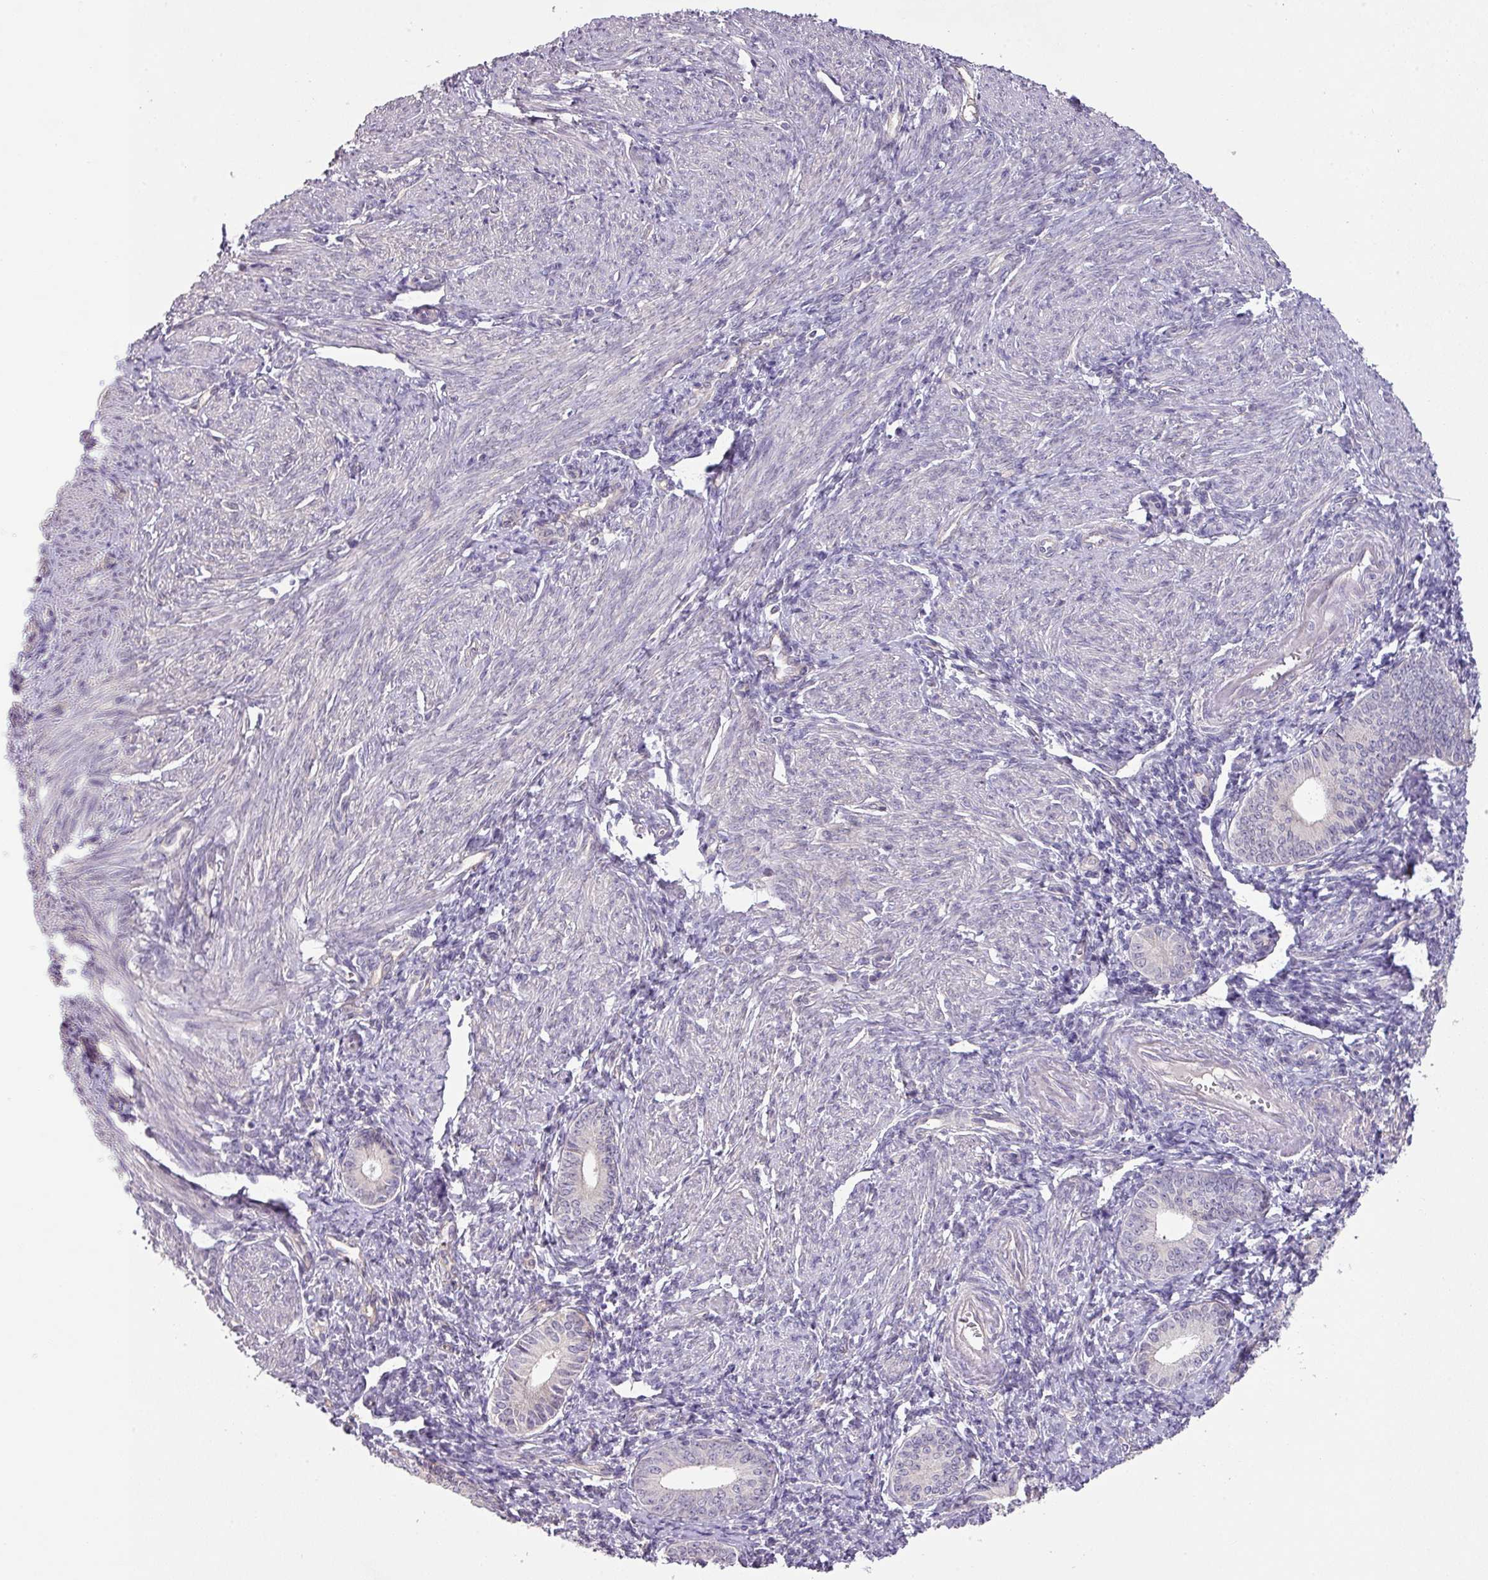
{"staining": {"intensity": "negative", "quantity": "none", "location": "none"}, "tissue": "cervical cancer", "cell_type": "Tumor cells", "image_type": "cancer", "snomed": [{"axis": "morphology", "description": "Squamous cell carcinoma, NOS"}, {"axis": "topography", "description": "Cervix"}], "caption": "A photomicrograph of human cervical squamous cell carcinoma is negative for staining in tumor cells.", "gene": "PRADC1", "patient": {"sex": "female", "age": 59}}